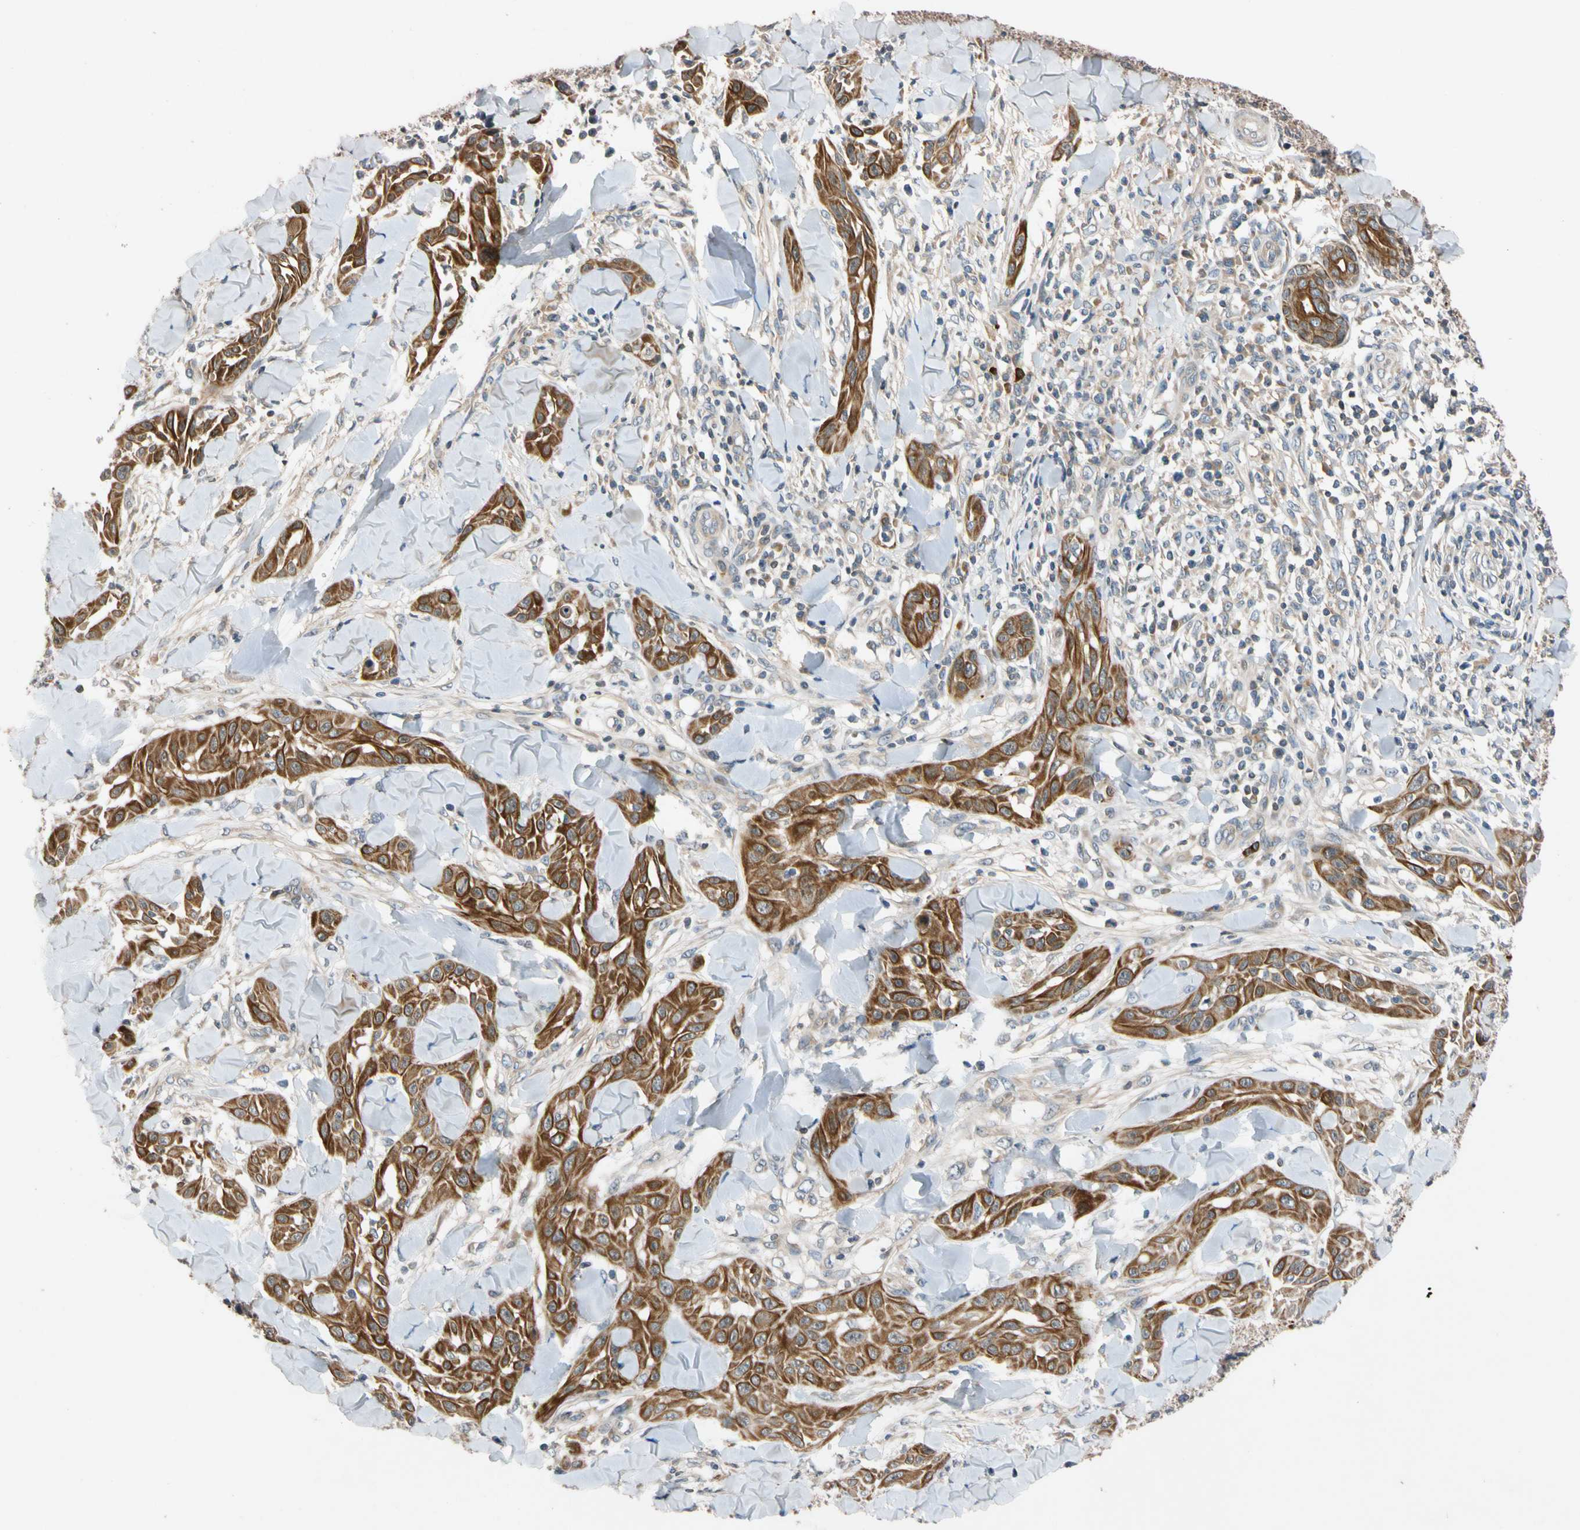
{"staining": {"intensity": "strong", "quantity": ">75%", "location": "cytoplasmic/membranous"}, "tissue": "skin cancer", "cell_type": "Tumor cells", "image_type": "cancer", "snomed": [{"axis": "morphology", "description": "Squamous cell carcinoma, NOS"}, {"axis": "topography", "description": "Skin"}], "caption": "High-power microscopy captured an IHC micrograph of squamous cell carcinoma (skin), revealing strong cytoplasmic/membranous positivity in approximately >75% of tumor cells.", "gene": "CNST", "patient": {"sex": "male", "age": 24}}